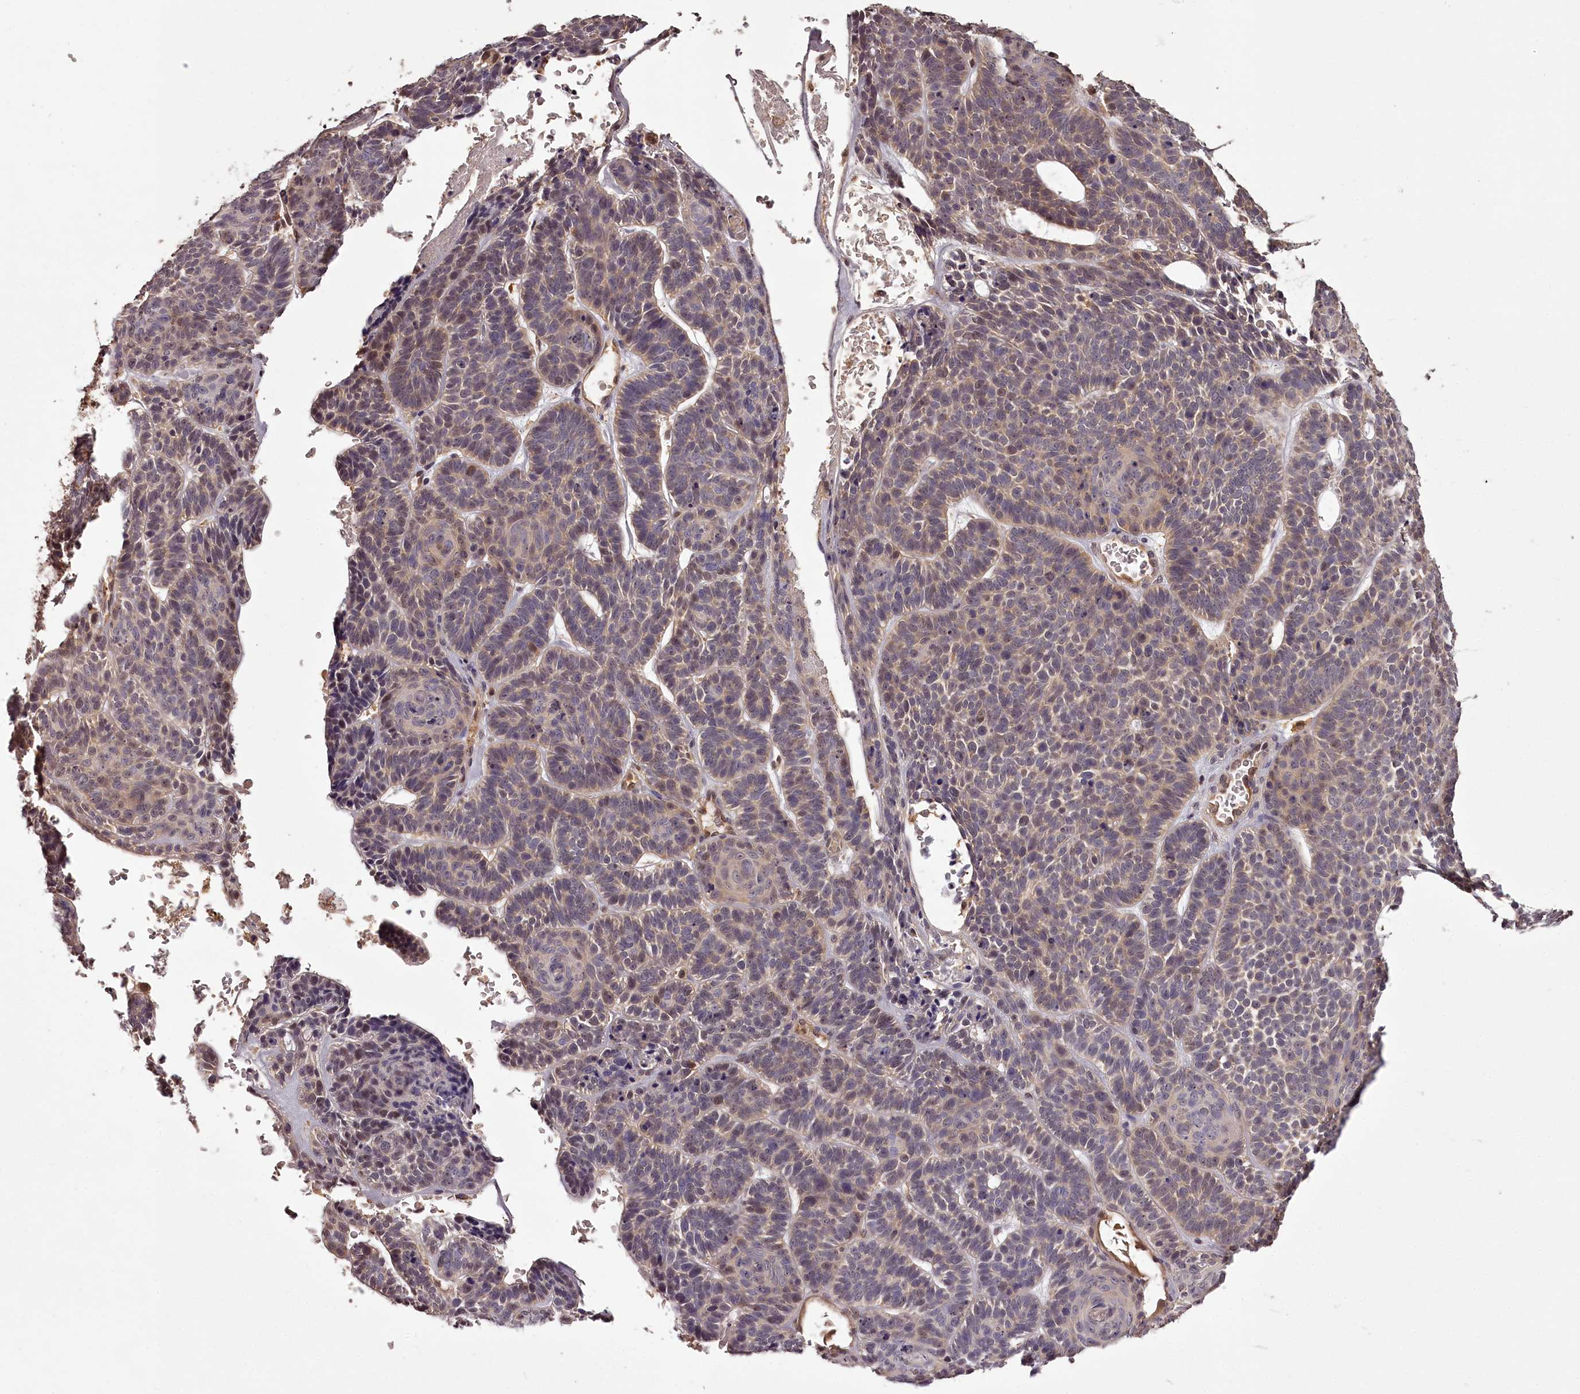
{"staining": {"intensity": "moderate", "quantity": "<25%", "location": "nuclear"}, "tissue": "skin cancer", "cell_type": "Tumor cells", "image_type": "cancer", "snomed": [{"axis": "morphology", "description": "Basal cell carcinoma"}, {"axis": "topography", "description": "Skin"}], "caption": "A photomicrograph of basal cell carcinoma (skin) stained for a protein displays moderate nuclear brown staining in tumor cells.", "gene": "NPRL2", "patient": {"sex": "male", "age": 85}}